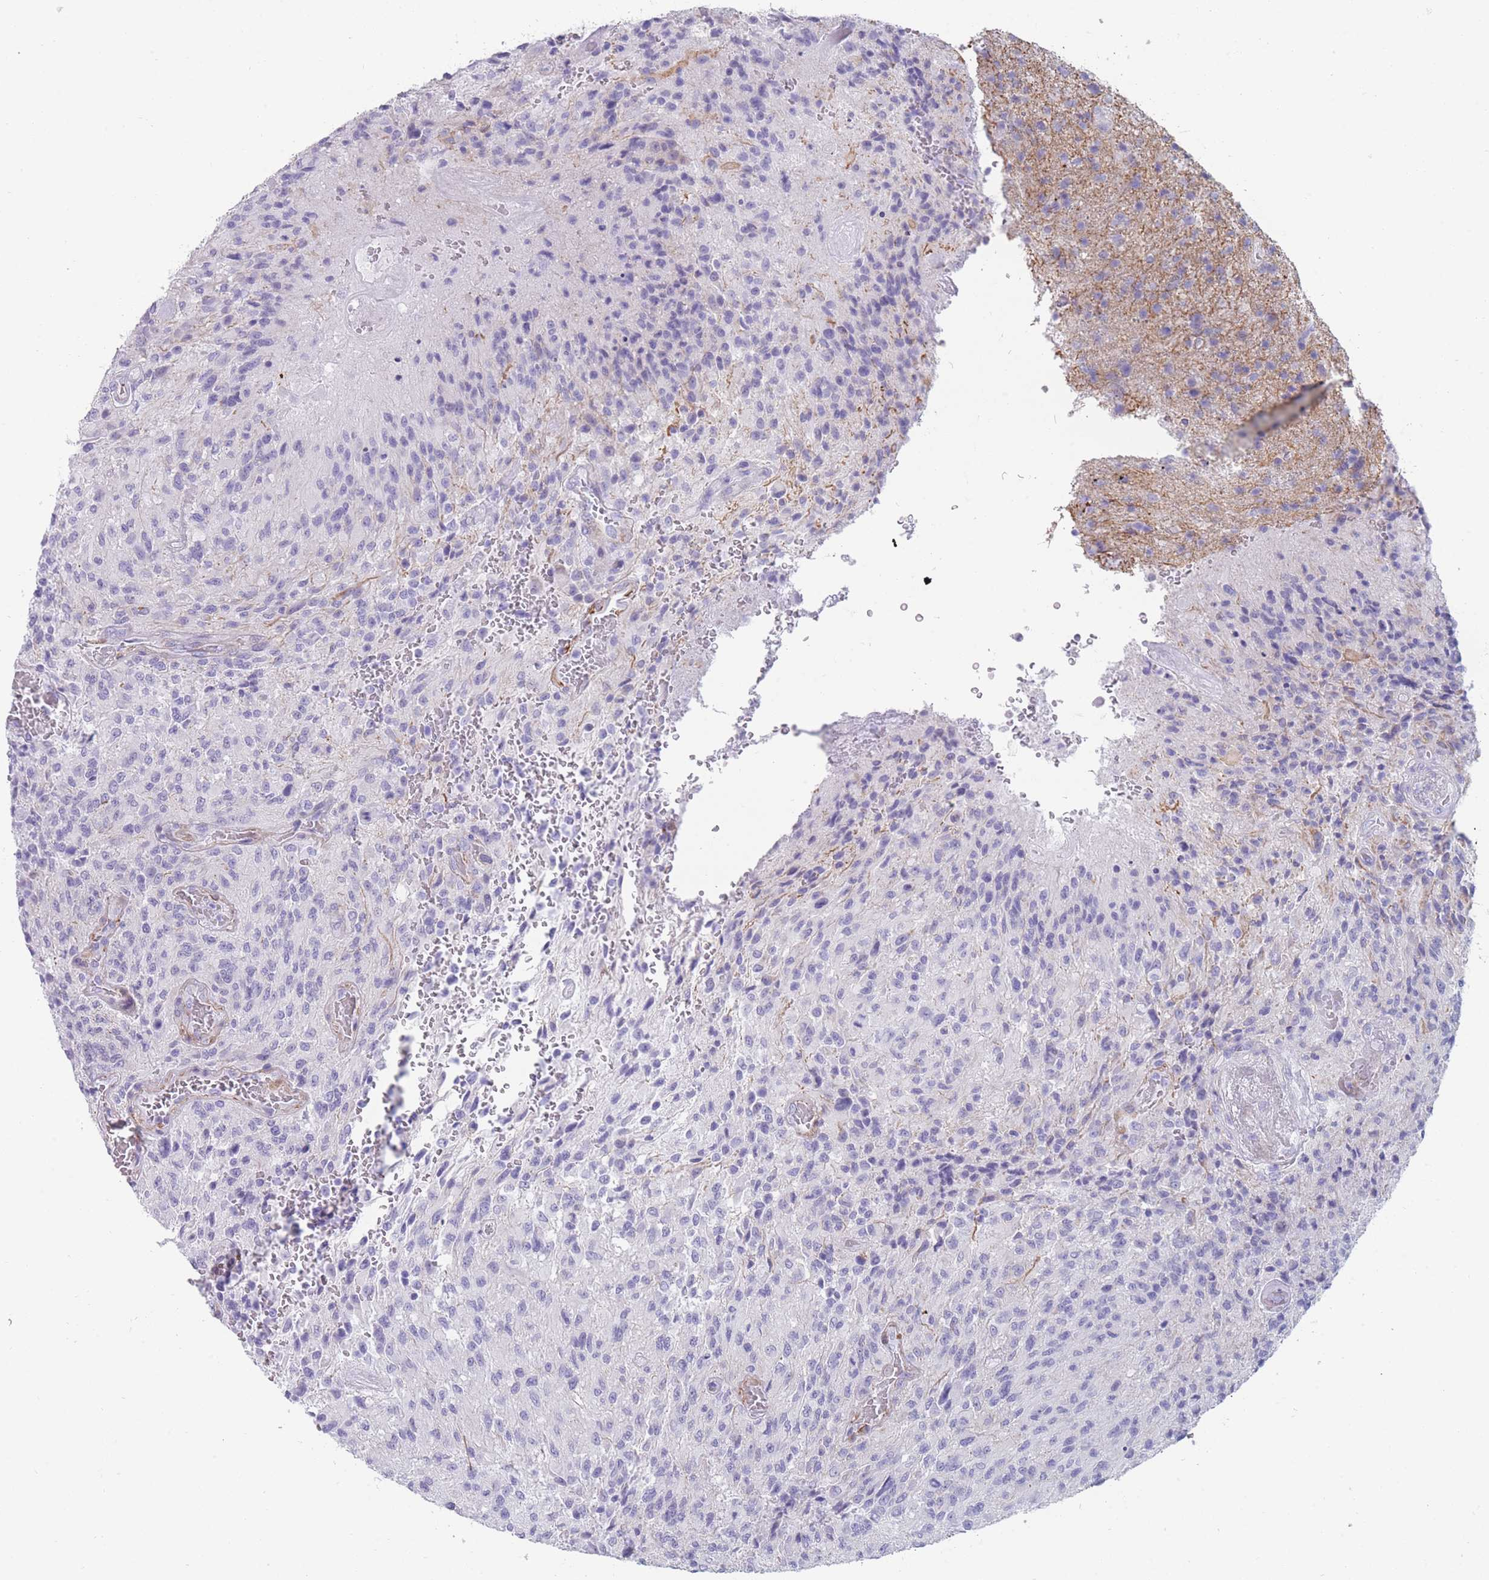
{"staining": {"intensity": "negative", "quantity": "none", "location": "none"}, "tissue": "glioma", "cell_type": "Tumor cells", "image_type": "cancer", "snomed": [{"axis": "morphology", "description": "Normal tissue, NOS"}, {"axis": "morphology", "description": "Glioma, malignant, High grade"}, {"axis": "topography", "description": "Cerebral cortex"}], "caption": "Immunohistochemistry (IHC) histopathology image of neoplastic tissue: glioma stained with DAB (3,3'-diaminobenzidine) reveals no significant protein positivity in tumor cells. The staining was performed using DAB to visualize the protein expression in brown, while the nuclei were stained in blue with hematoxylin (Magnification: 20x).", "gene": "FPGS", "patient": {"sex": "male", "age": 56}}